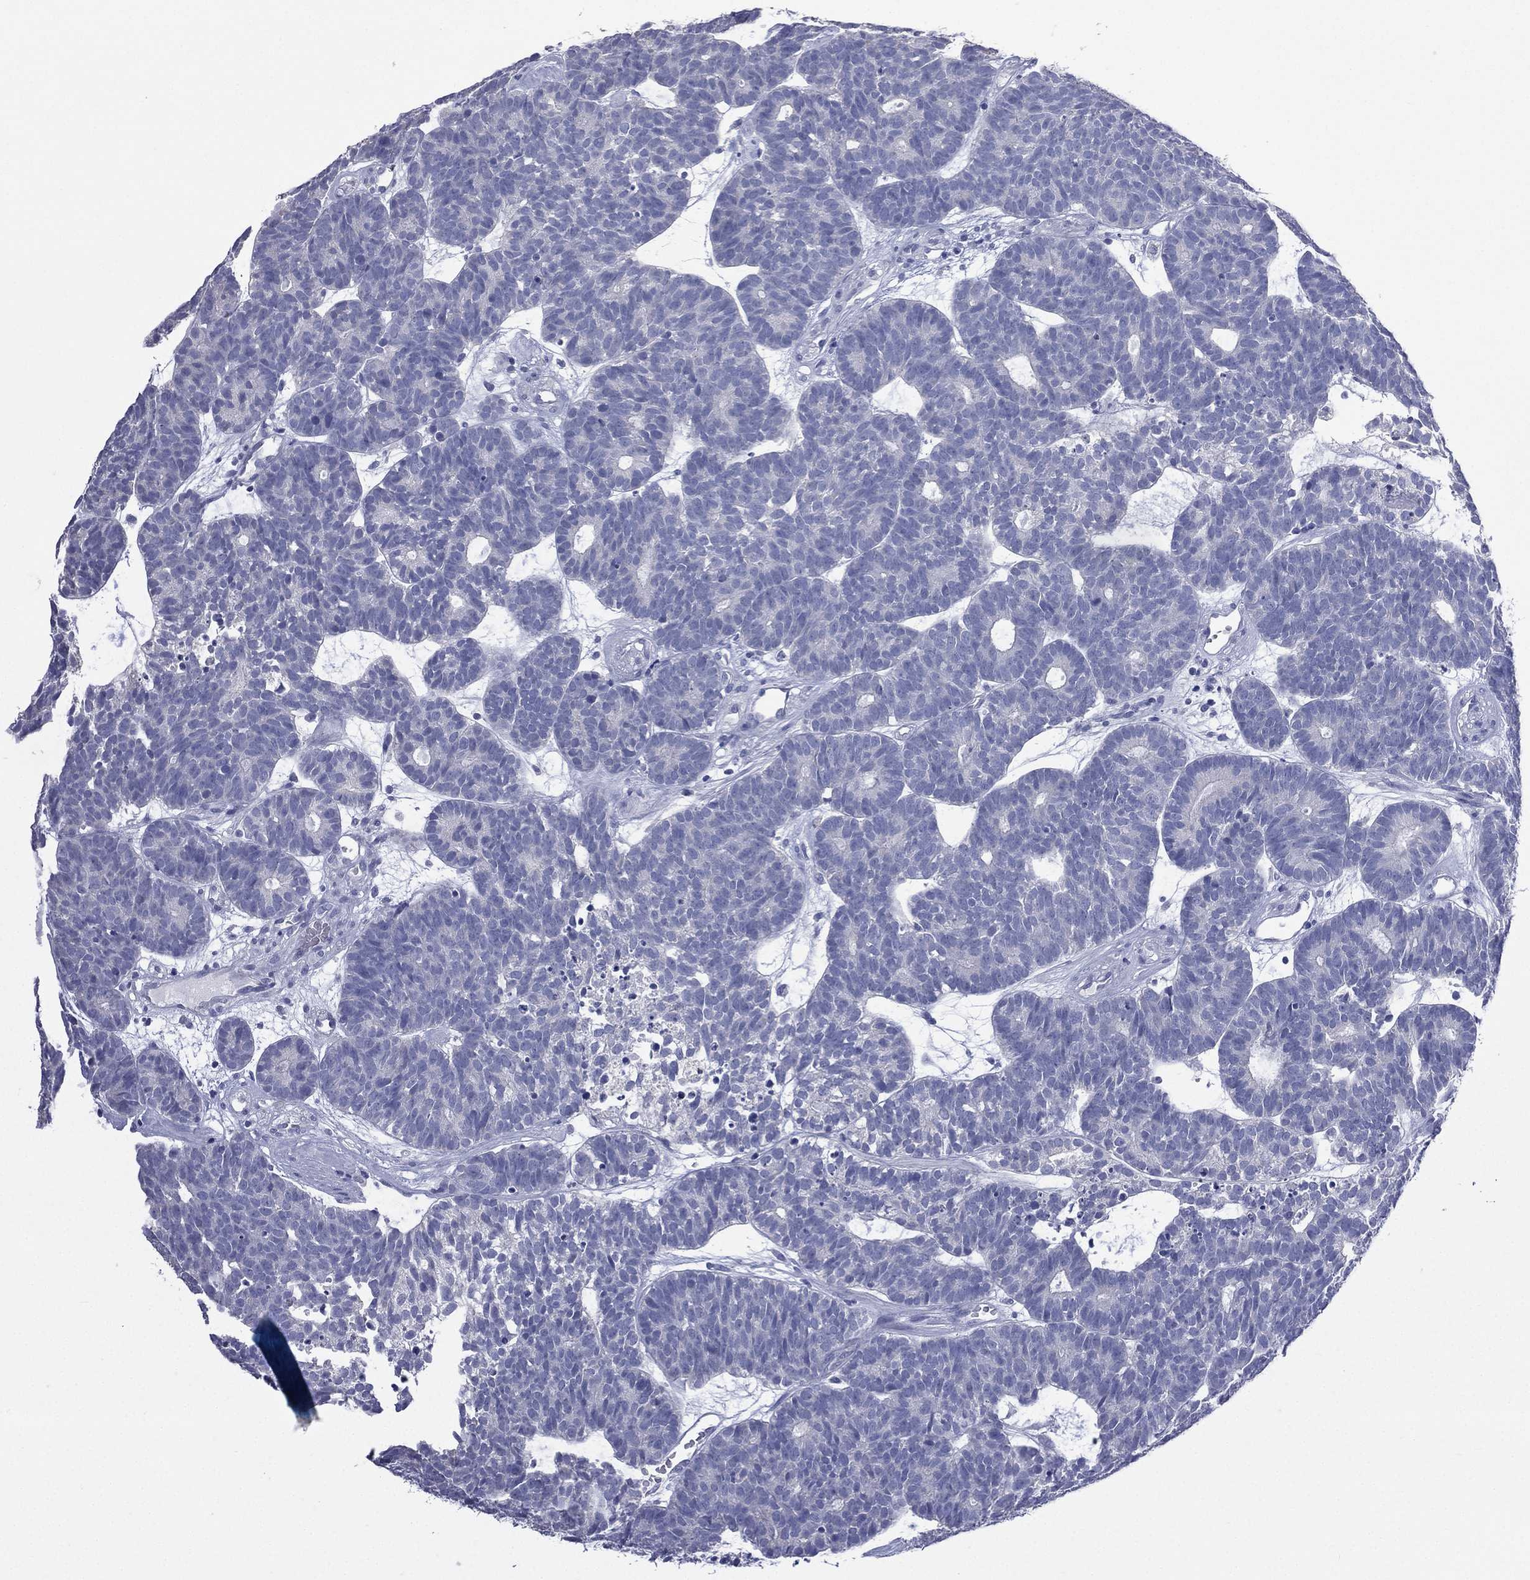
{"staining": {"intensity": "negative", "quantity": "none", "location": "none"}, "tissue": "head and neck cancer", "cell_type": "Tumor cells", "image_type": "cancer", "snomed": [{"axis": "morphology", "description": "Adenocarcinoma, NOS"}, {"axis": "topography", "description": "Head-Neck"}], "caption": "Human head and neck cancer (adenocarcinoma) stained for a protein using IHC displays no positivity in tumor cells.", "gene": "CES2", "patient": {"sex": "female", "age": 81}}